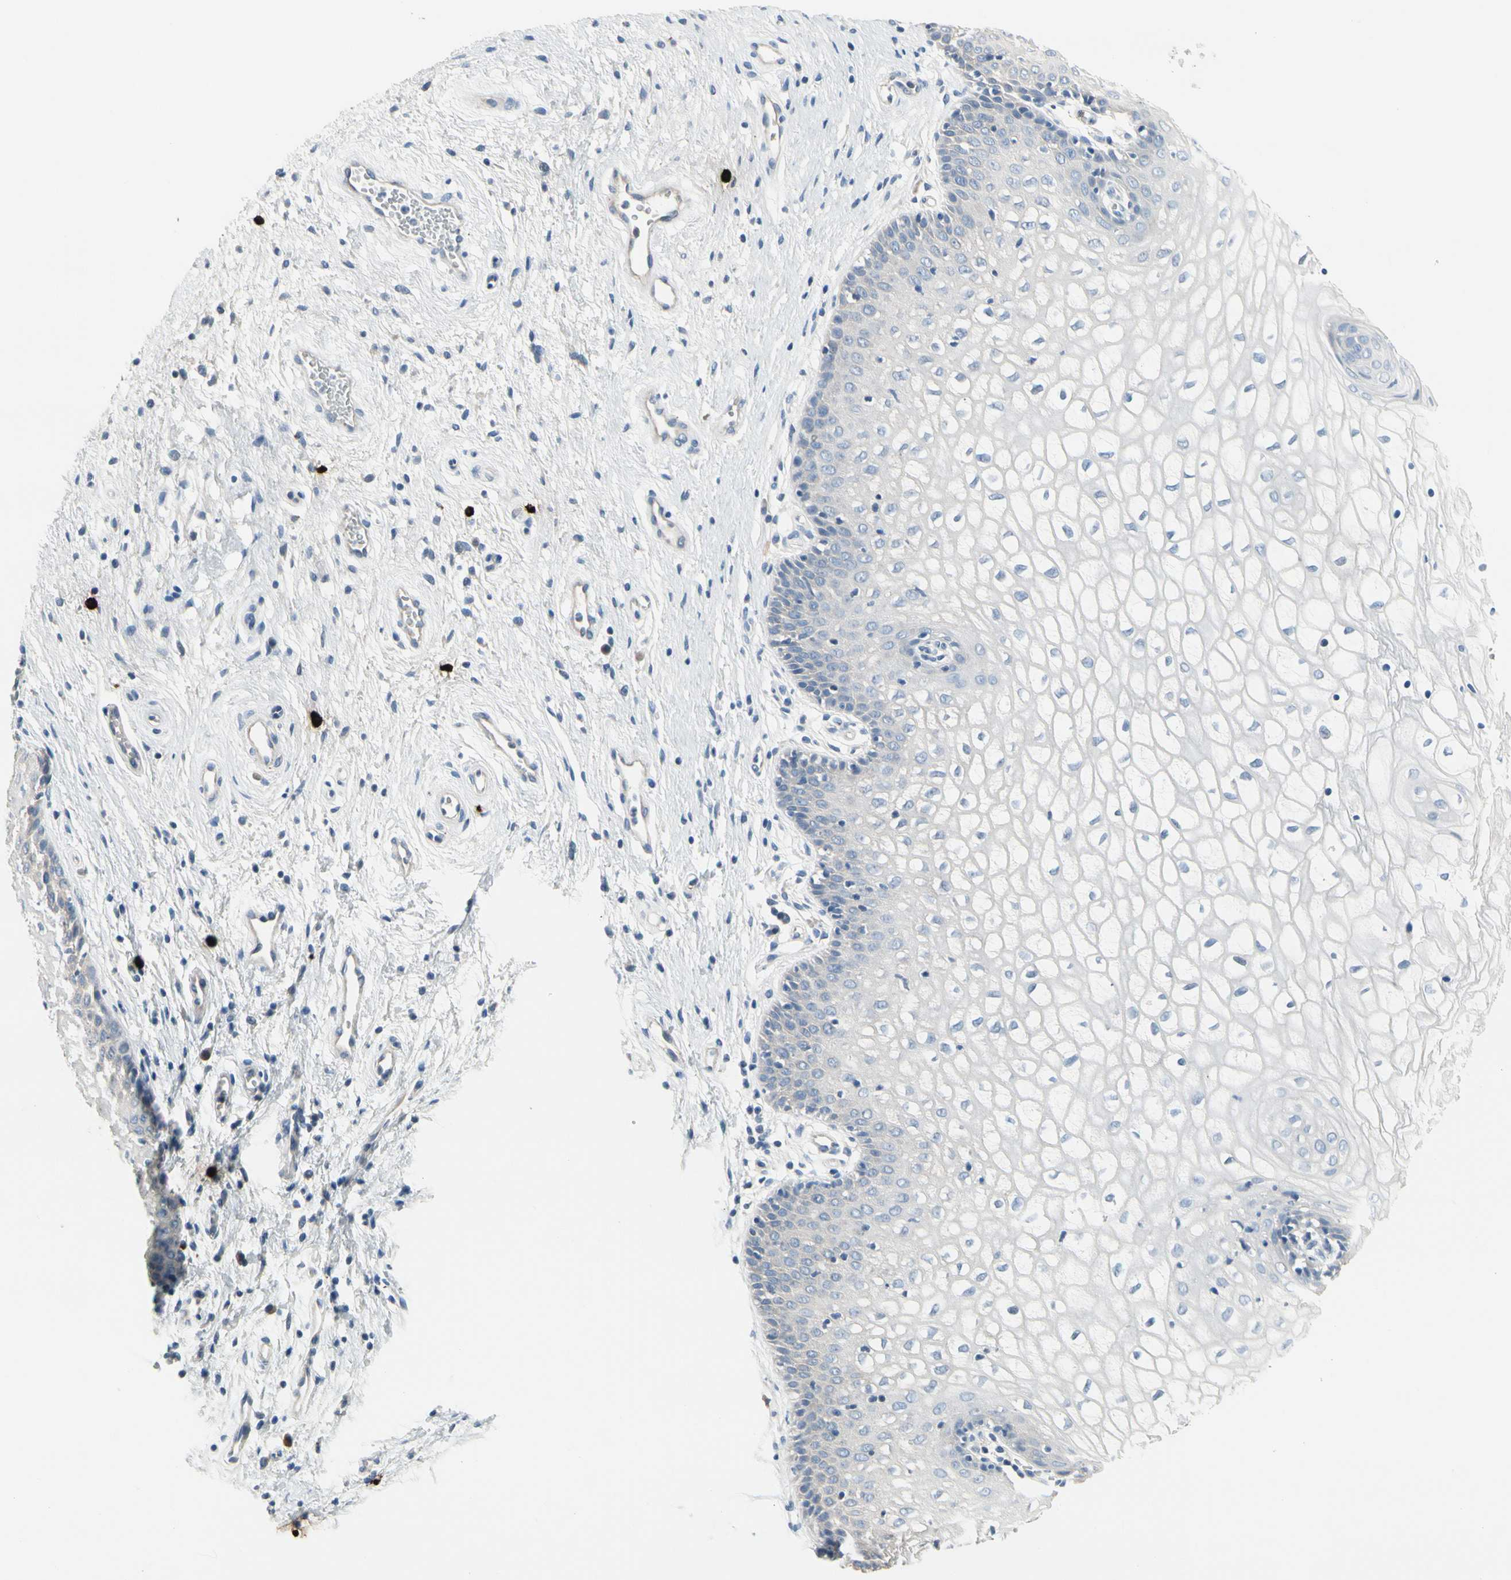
{"staining": {"intensity": "negative", "quantity": "none", "location": "none"}, "tissue": "vagina", "cell_type": "Squamous epithelial cells", "image_type": "normal", "snomed": [{"axis": "morphology", "description": "Normal tissue, NOS"}, {"axis": "topography", "description": "Vagina"}], "caption": "The immunohistochemistry (IHC) image has no significant expression in squamous epithelial cells of vagina. The staining was performed using DAB (3,3'-diaminobenzidine) to visualize the protein expression in brown, while the nuclei were stained in blue with hematoxylin (Magnification: 20x).", "gene": "CPA3", "patient": {"sex": "female", "age": 34}}